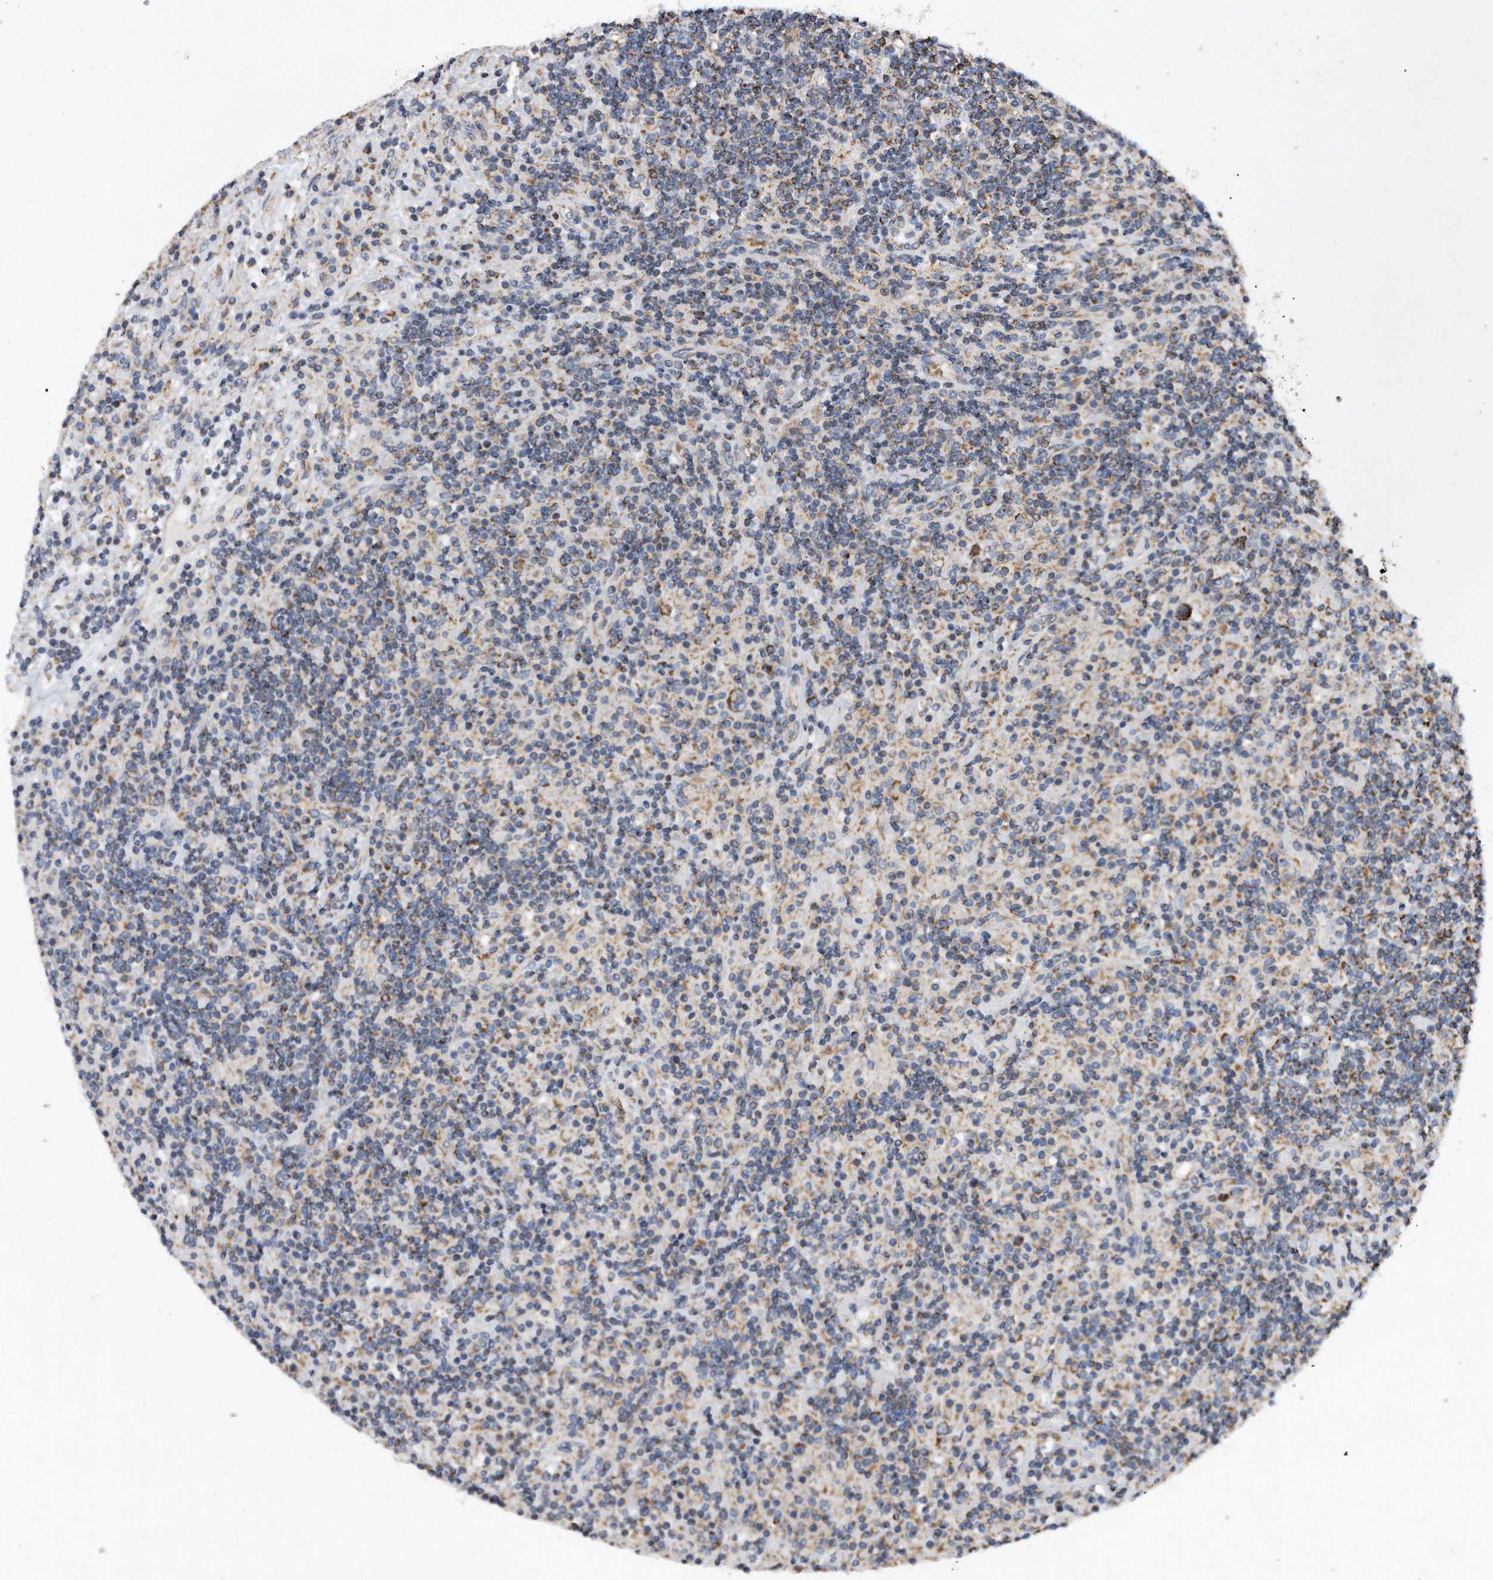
{"staining": {"intensity": "moderate", "quantity": ">75%", "location": "cytoplasmic/membranous"}, "tissue": "lymphoma", "cell_type": "Tumor cells", "image_type": "cancer", "snomed": [{"axis": "morphology", "description": "Hodgkin's disease, NOS"}, {"axis": "topography", "description": "Lymph node"}], "caption": "High-magnification brightfield microscopy of lymphoma stained with DAB (brown) and counterstained with hematoxylin (blue). tumor cells exhibit moderate cytoplasmic/membranous staining is appreciated in approximately>75% of cells.", "gene": "PPP5C", "patient": {"sex": "male", "age": 70}}